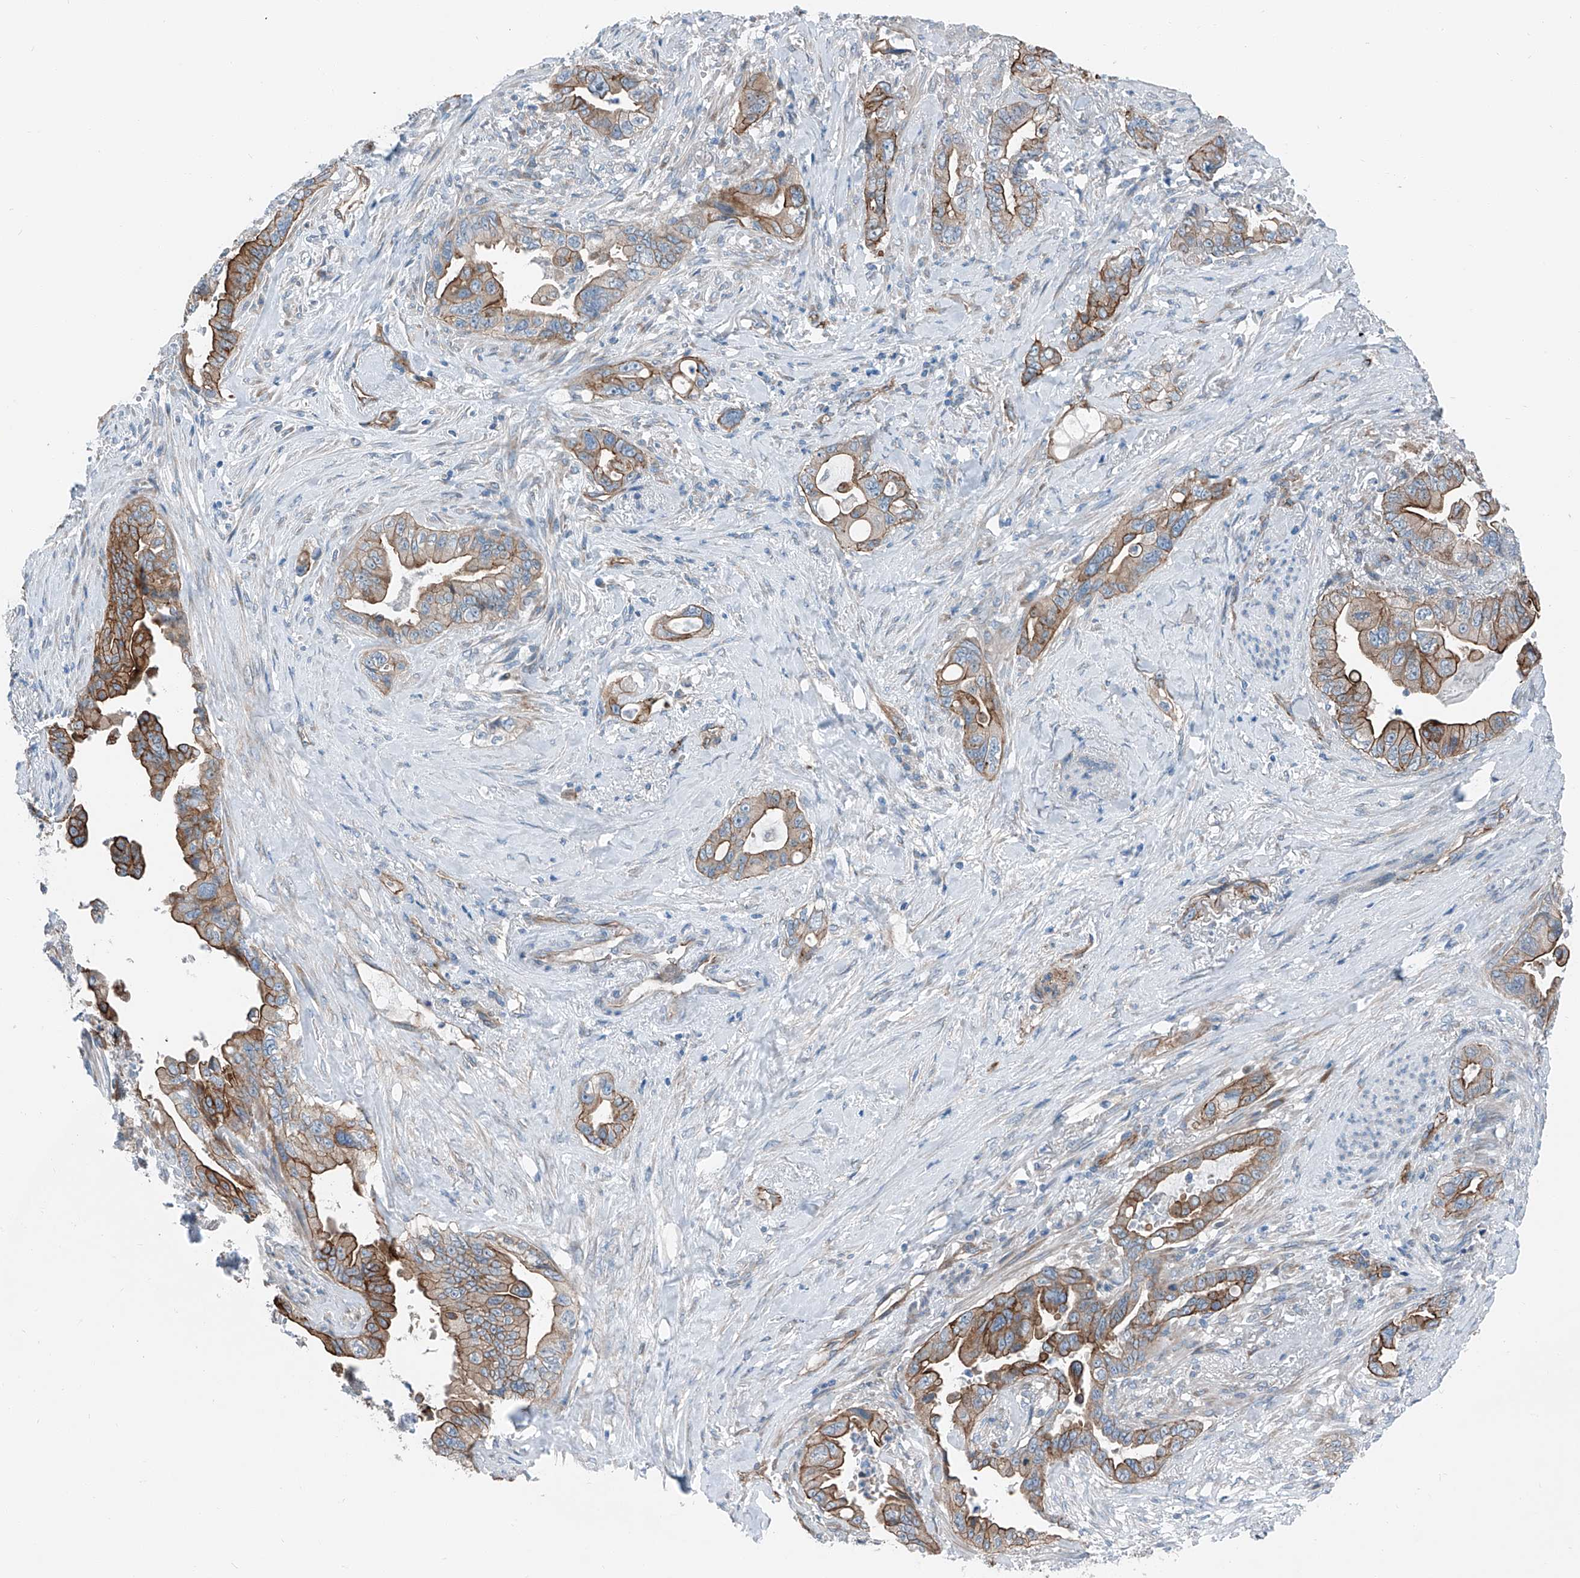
{"staining": {"intensity": "strong", "quantity": ">75%", "location": "cytoplasmic/membranous"}, "tissue": "pancreatic cancer", "cell_type": "Tumor cells", "image_type": "cancer", "snomed": [{"axis": "morphology", "description": "Adenocarcinoma, NOS"}, {"axis": "topography", "description": "Pancreas"}], "caption": "A photomicrograph of pancreatic cancer stained for a protein demonstrates strong cytoplasmic/membranous brown staining in tumor cells. Using DAB (brown) and hematoxylin (blue) stains, captured at high magnification using brightfield microscopy.", "gene": "THEMIS2", "patient": {"sex": "male", "age": 70}}